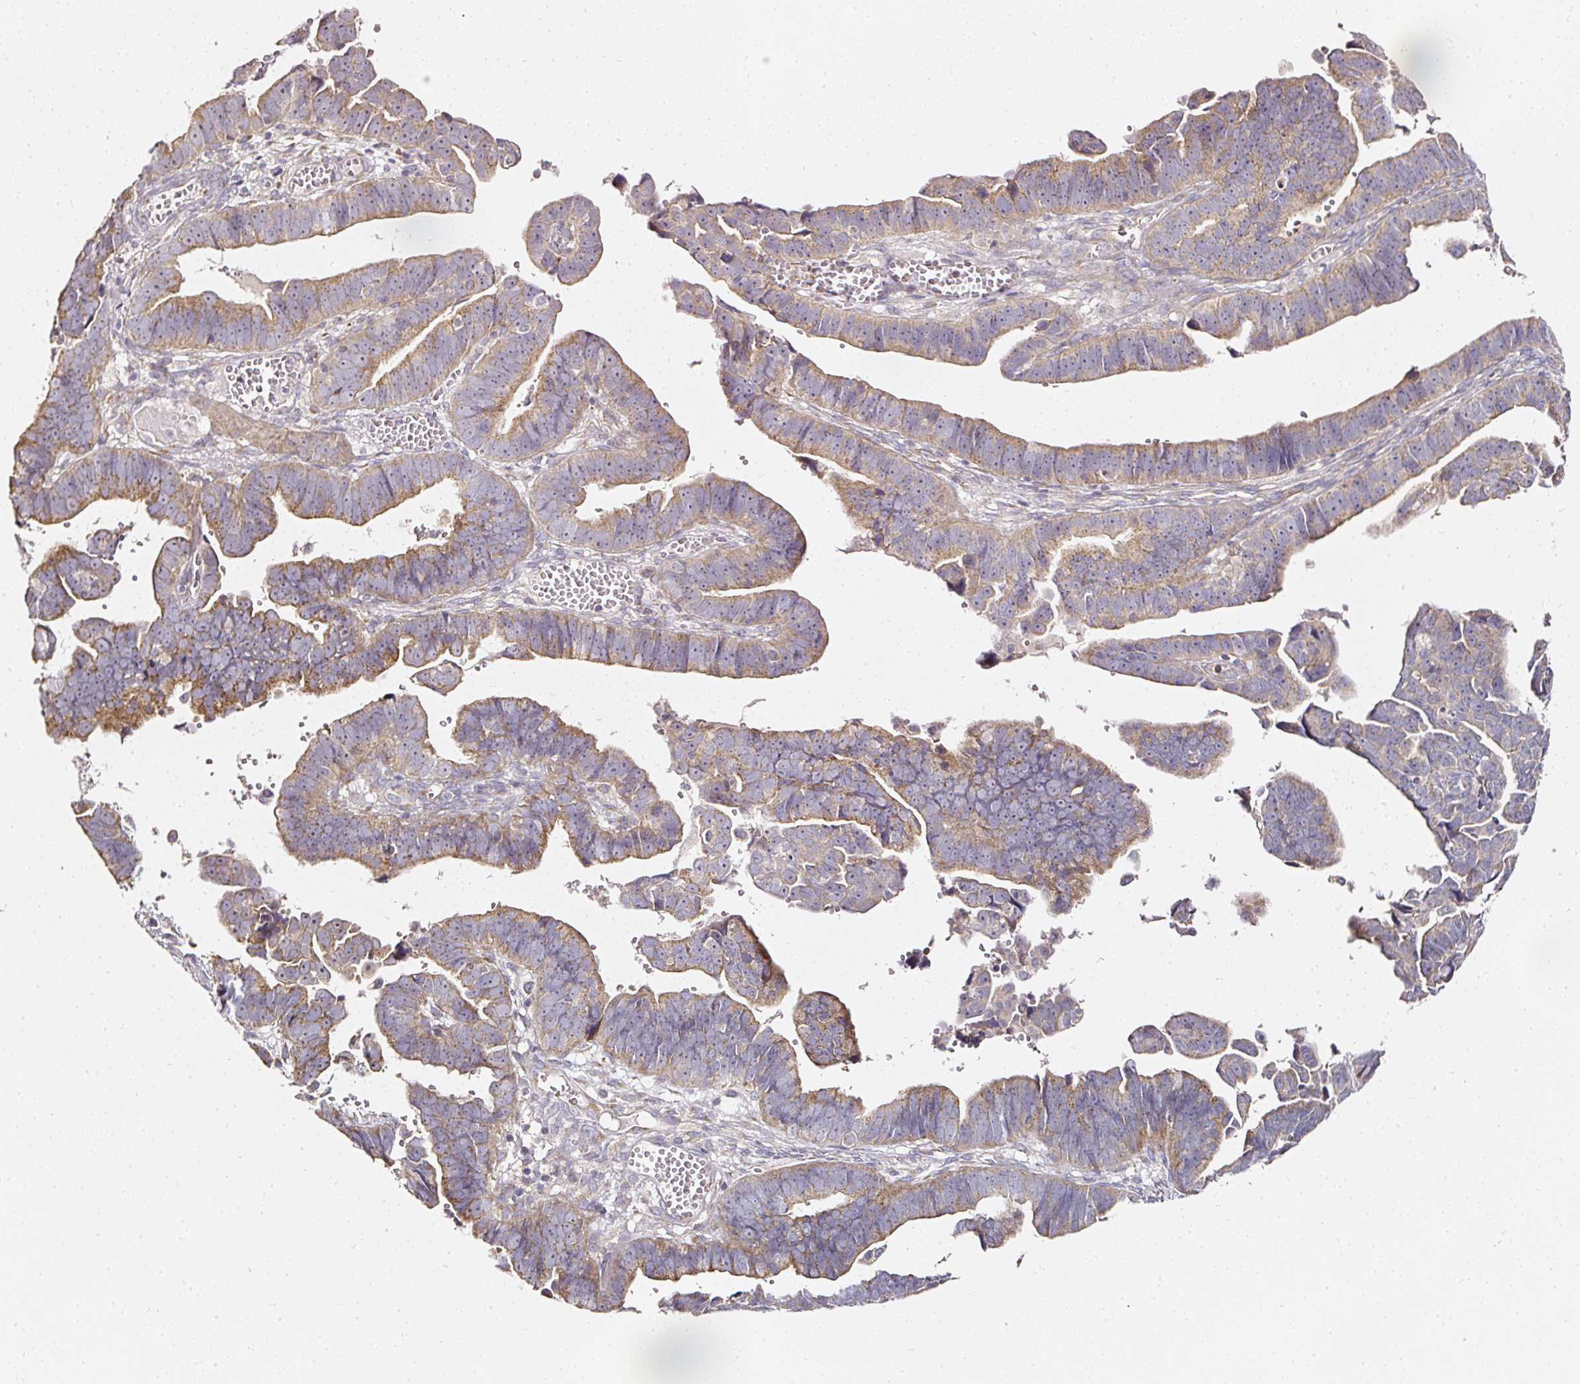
{"staining": {"intensity": "moderate", "quantity": "25%-75%", "location": "cytoplasmic/membranous"}, "tissue": "endometrial cancer", "cell_type": "Tumor cells", "image_type": "cancer", "snomed": [{"axis": "morphology", "description": "Adenocarcinoma, NOS"}, {"axis": "topography", "description": "Endometrium"}], "caption": "High-power microscopy captured an immunohistochemistry (IHC) photomicrograph of endometrial adenocarcinoma, revealing moderate cytoplasmic/membranous expression in approximately 25%-75% of tumor cells.", "gene": "NTRK1", "patient": {"sex": "female", "age": 75}}